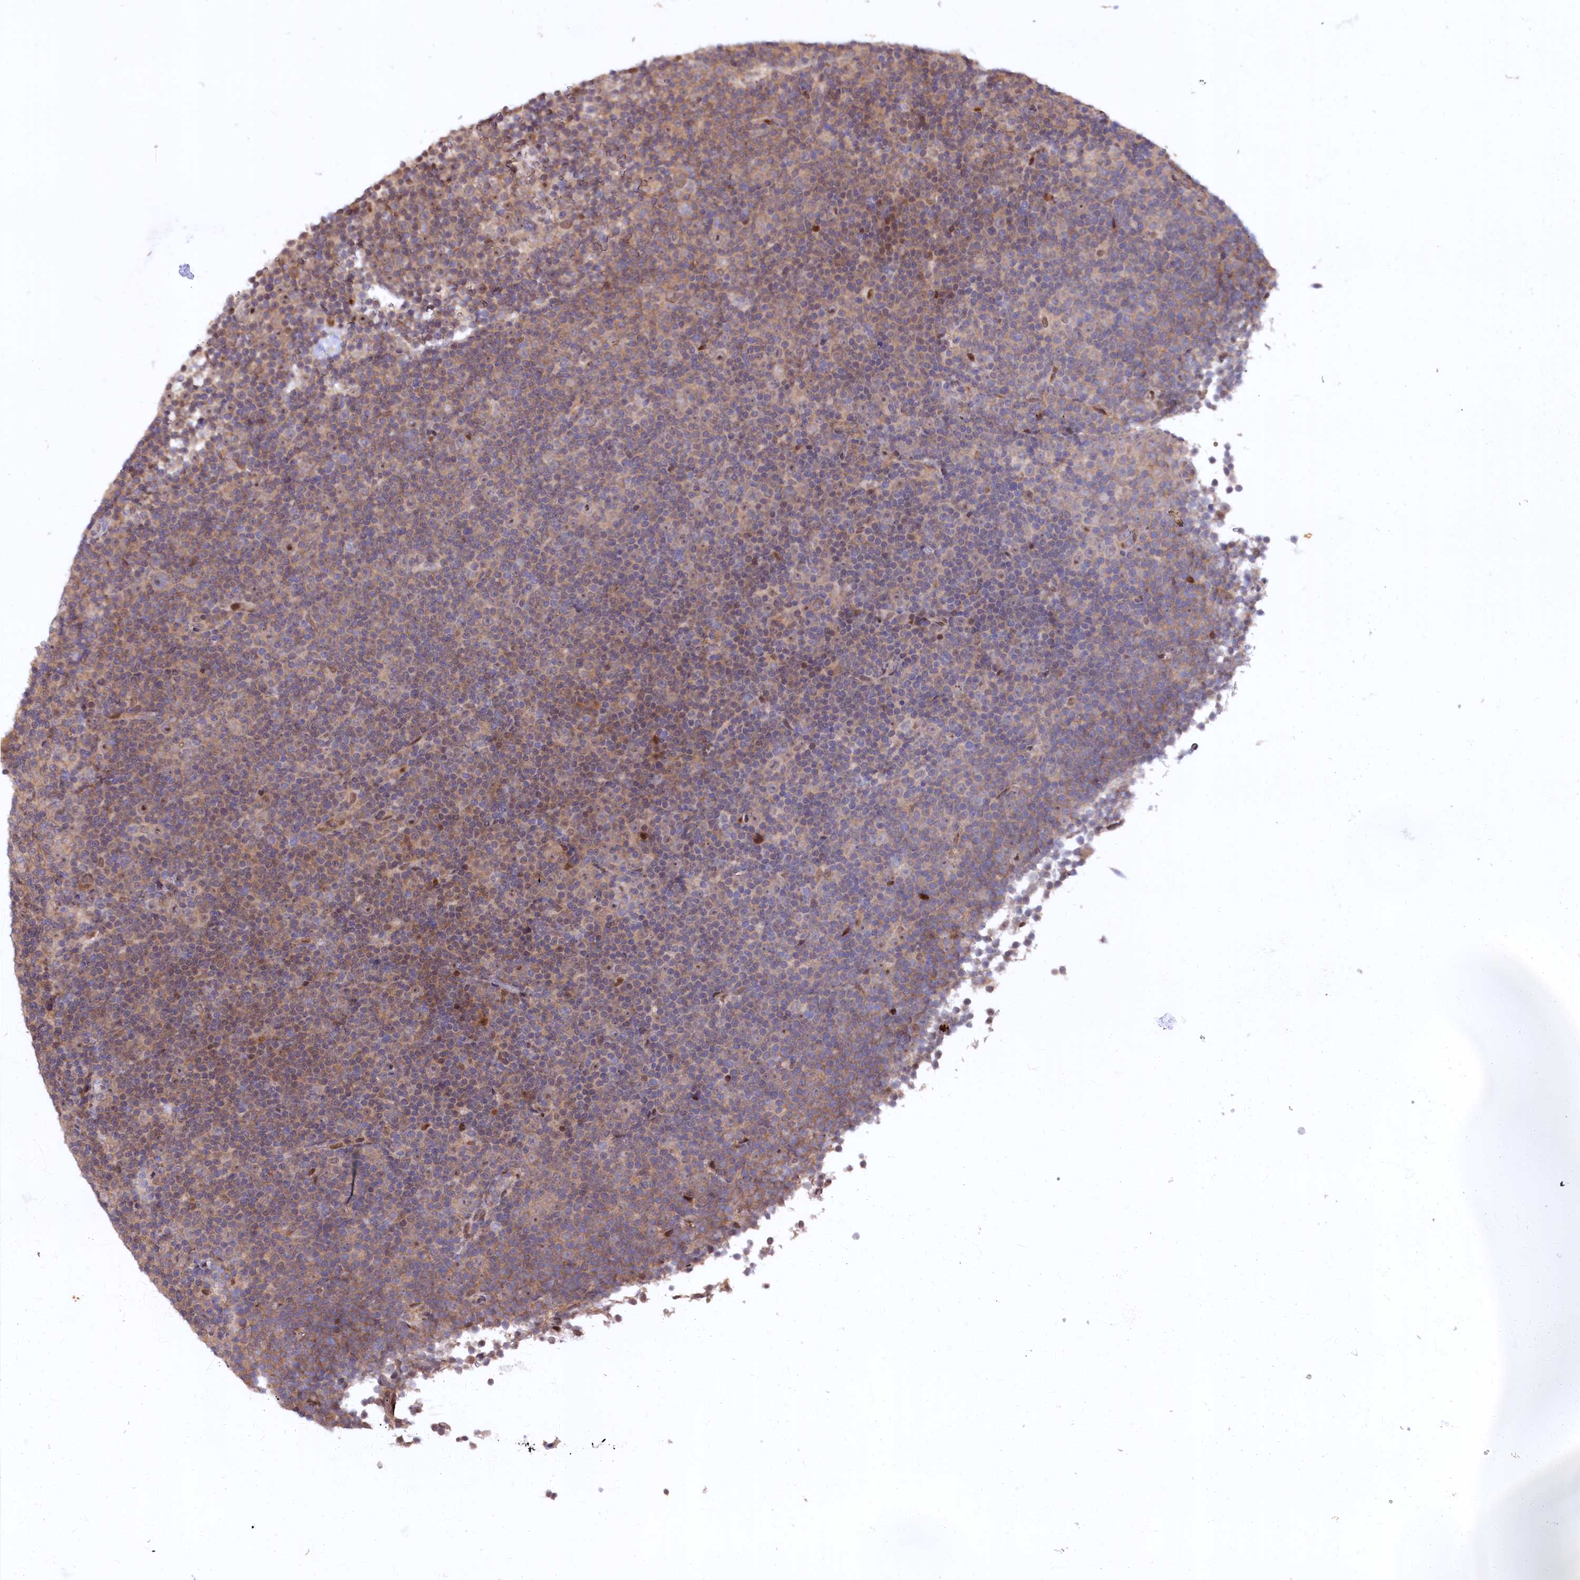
{"staining": {"intensity": "moderate", "quantity": "25%-75%", "location": "cytoplasmic/membranous,nuclear"}, "tissue": "lymphoma", "cell_type": "Tumor cells", "image_type": "cancer", "snomed": [{"axis": "morphology", "description": "Malignant lymphoma, non-Hodgkin's type, Low grade"}, {"axis": "topography", "description": "Lymph node"}], "caption": "Lymphoma was stained to show a protein in brown. There is medium levels of moderate cytoplasmic/membranous and nuclear expression in about 25%-75% of tumor cells. (Brightfield microscopy of DAB IHC at high magnification).", "gene": "N4BP2L1", "patient": {"sex": "female", "age": 67}}